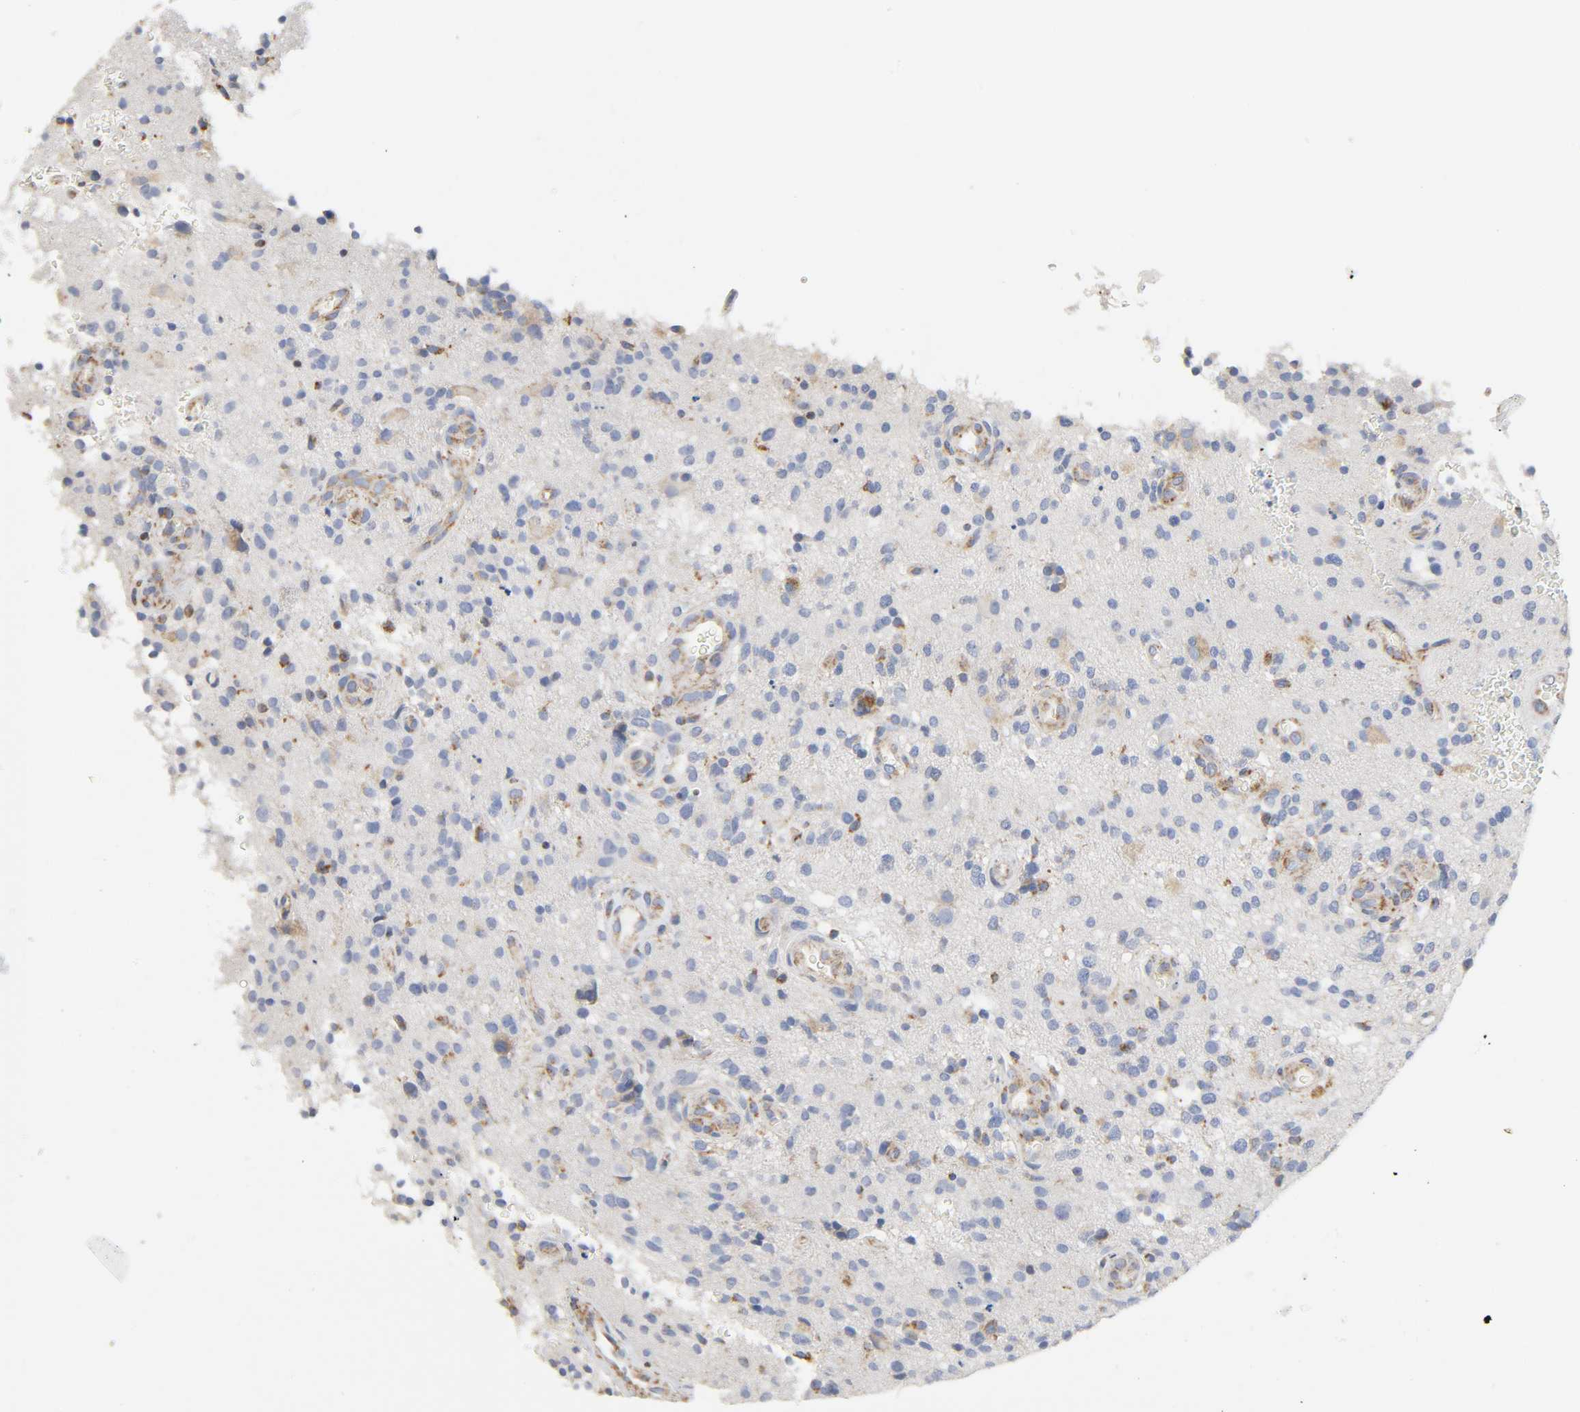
{"staining": {"intensity": "weak", "quantity": "<25%", "location": "cytoplasmic/membranous"}, "tissue": "glioma", "cell_type": "Tumor cells", "image_type": "cancer", "snomed": [{"axis": "morphology", "description": "Normal tissue, NOS"}, {"axis": "morphology", "description": "Glioma, malignant, High grade"}, {"axis": "topography", "description": "Cerebral cortex"}], "caption": "Glioma stained for a protein using immunohistochemistry (IHC) demonstrates no positivity tumor cells.", "gene": "BAK1", "patient": {"sex": "male", "age": 75}}